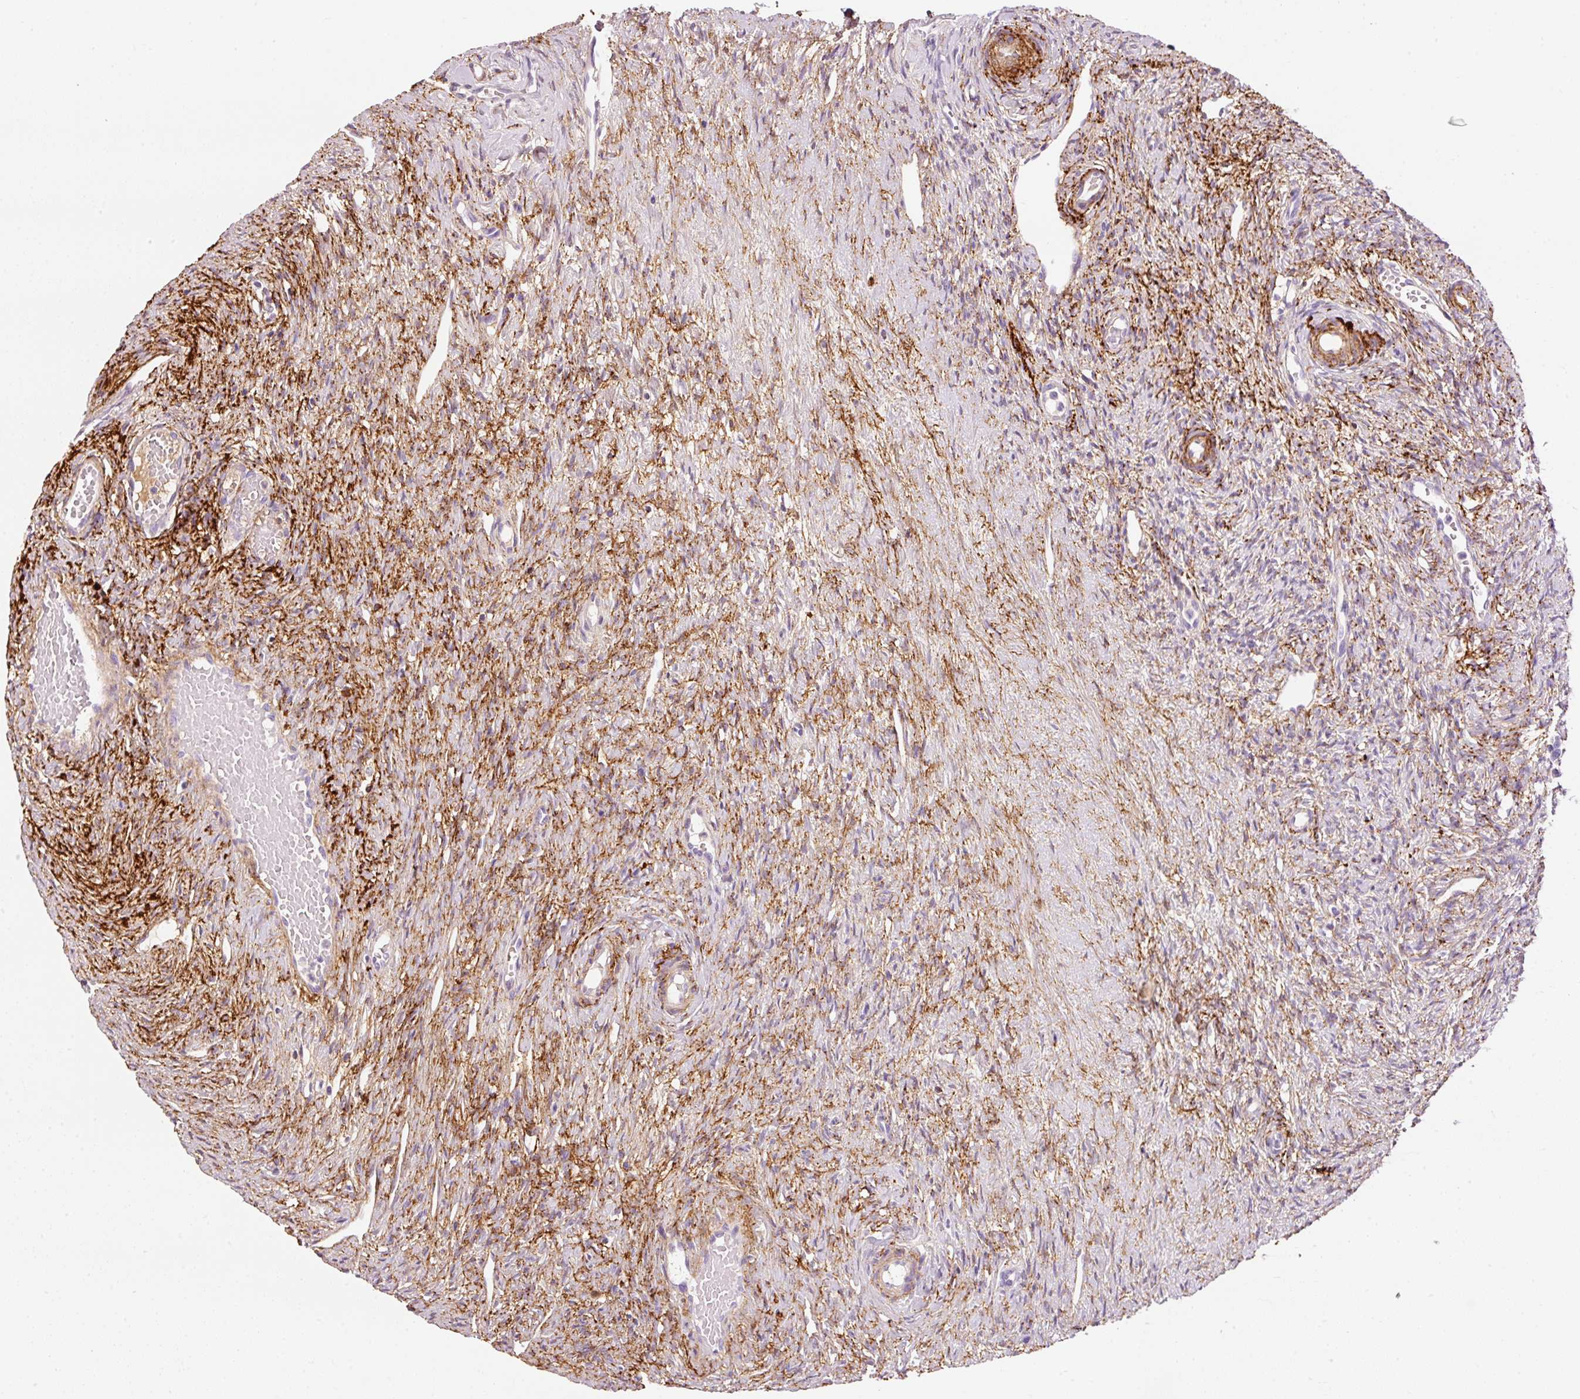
{"staining": {"intensity": "negative", "quantity": "none", "location": "none"}, "tissue": "ovary", "cell_type": "Follicle cells", "image_type": "normal", "snomed": [{"axis": "morphology", "description": "Normal tissue, NOS"}, {"axis": "topography", "description": "Ovary"}], "caption": "Benign ovary was stained to show a protein in brown. There is no significant positivity in follicle cells. The staining is performed using DAB brown chromogen with nuclei counter-stained in using hematoxylin.", "gene": "MFAP4", "patient": {"sex": "female", "age": 51}}